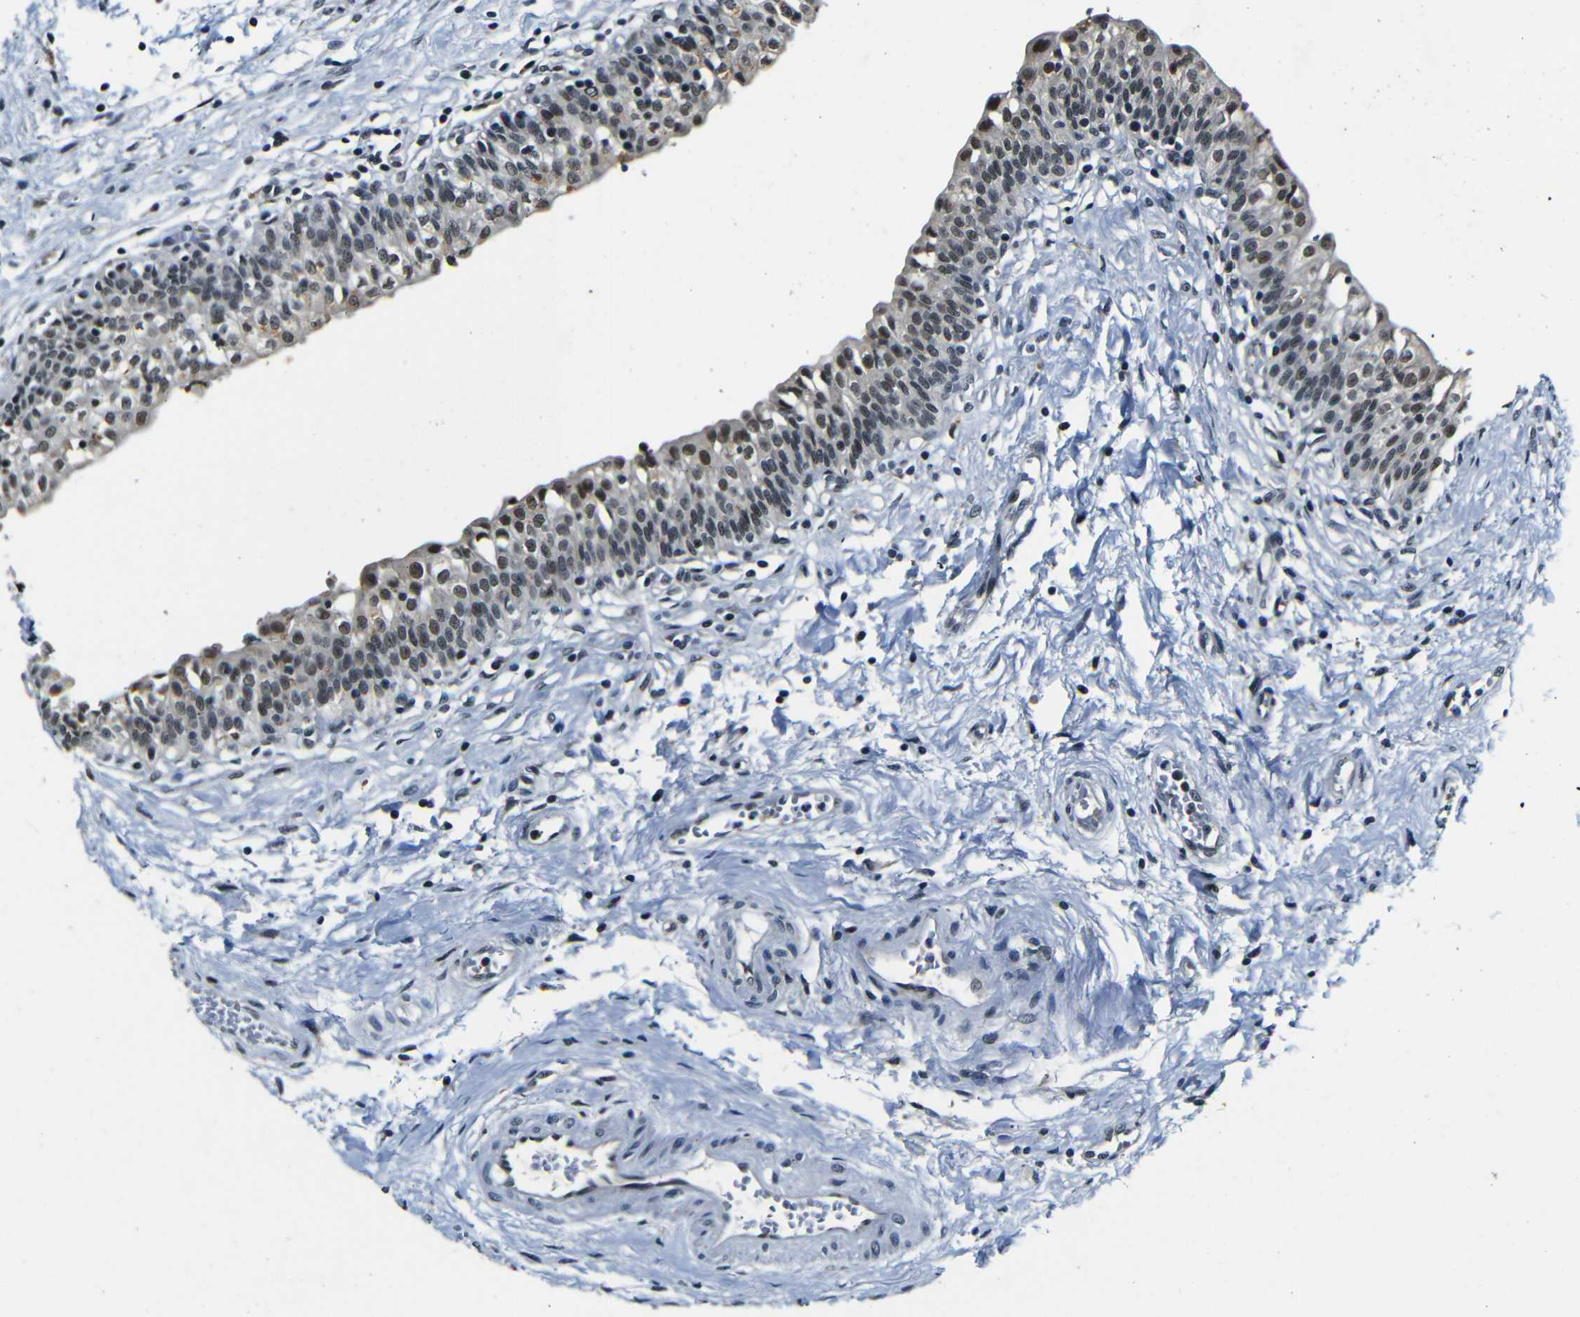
{"staining": {"intensity": "moderate", "quantity": "25%-75%", "location": "nuclear"}, "tissue": "urinary bladder", "cell_type": "Urothelial cells", "image_type": "normal", "snomed": [{"axis": "morphology", "description": "Normal tissue, NOS"}, {"axis": "topography", "description": "Urinary bladder"}], "caption": "Protein expression analysis of benign urinary bladder demonstrates moderate nuclear staining in about 25%-75% of urothelial cells.", "gene": "FOXD4L1", "patient": {"sex": "male", "age": 55}}